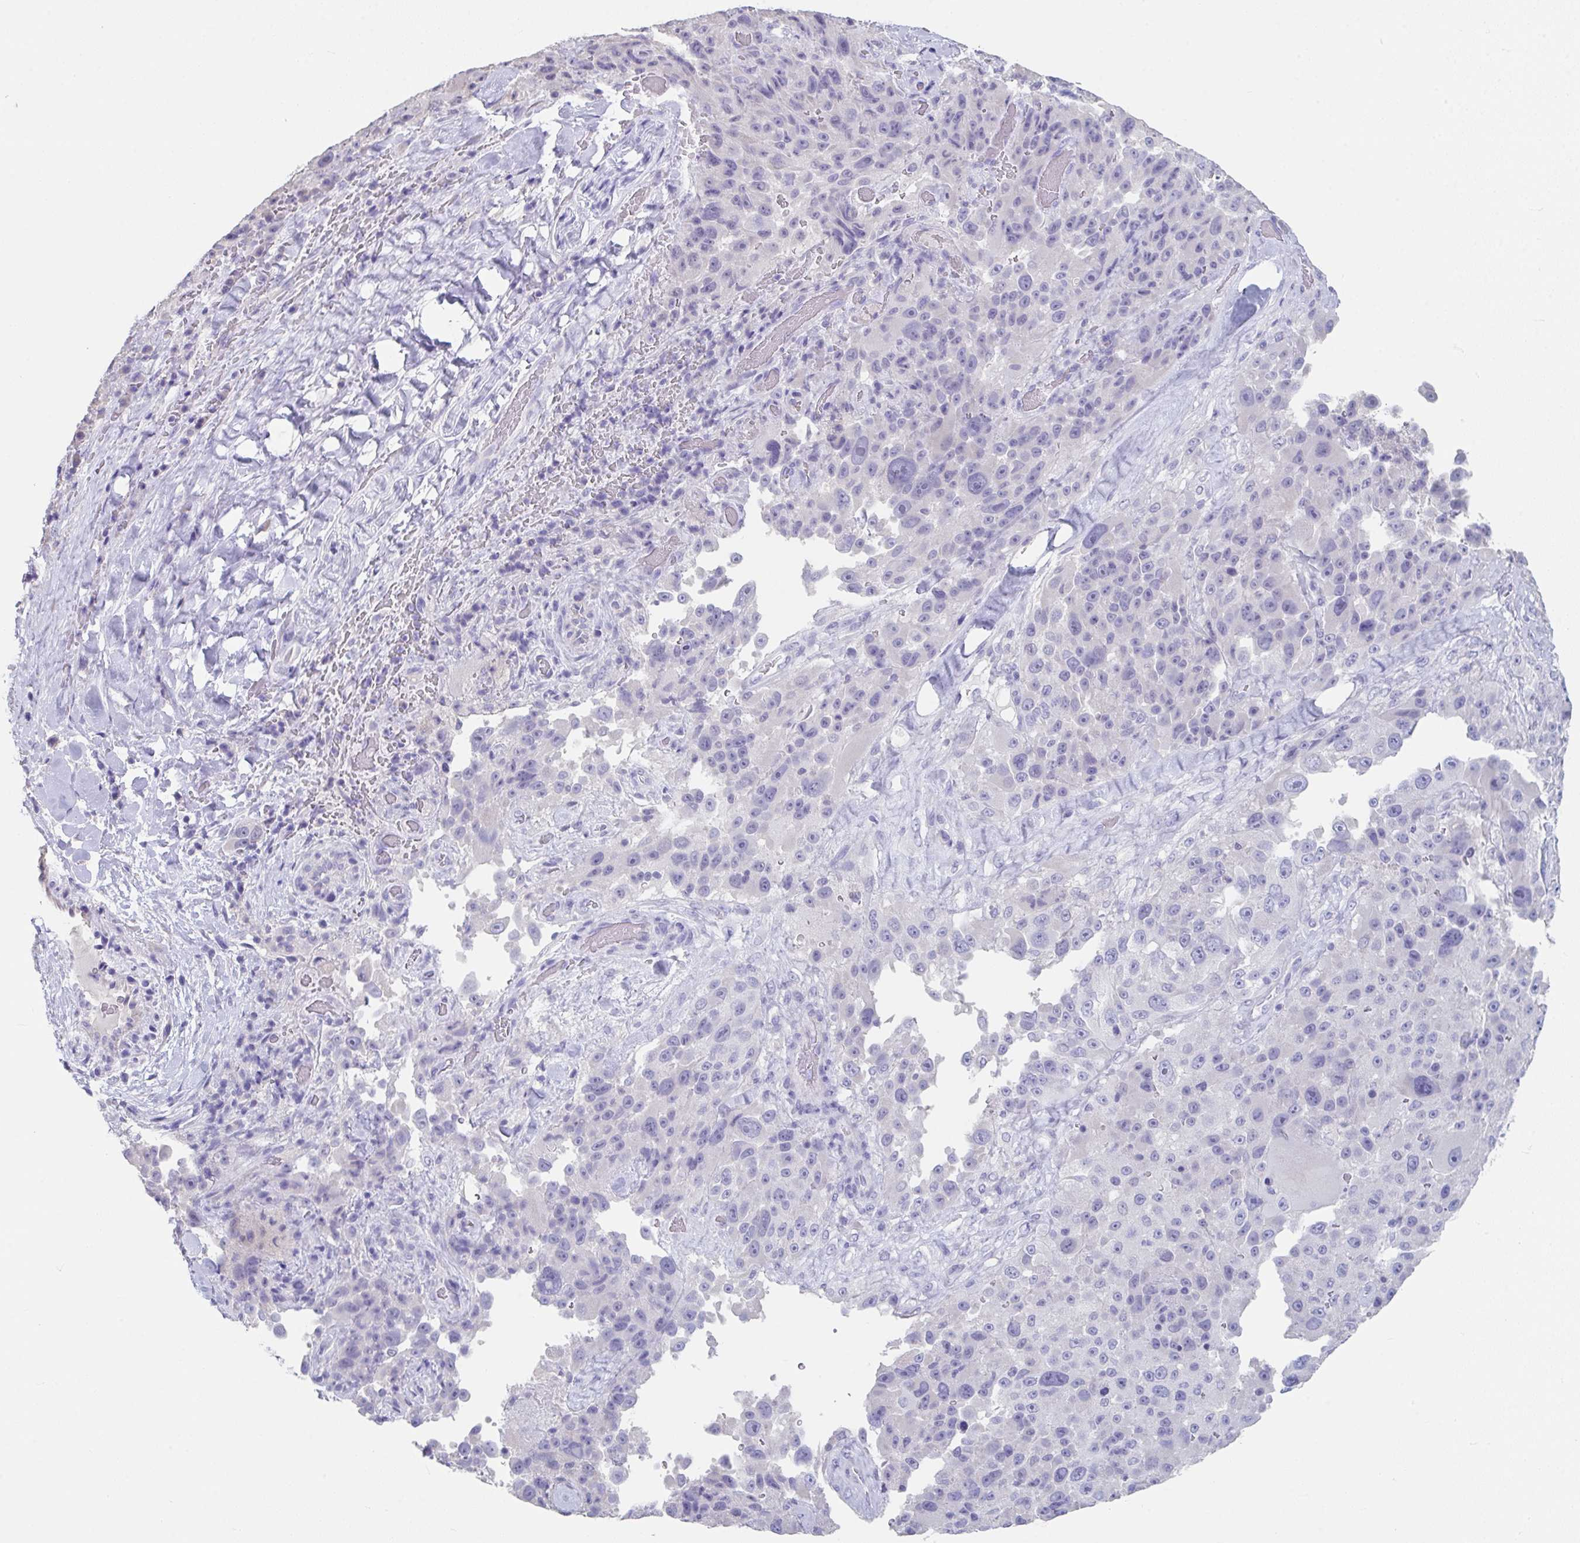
{"staining": {"intensity": "negative", "quantity": "none", "location": "none"}, "tissue": "melanoma", "cell_type": "Tumor cells", "image_type": "cancer", "snomed": [{"axis": "morphology", "description": "Malignant melanoma, Metastatic site"}, {"axis": "topography", "description": "Lymph node"}], "caption": "Tumor cells show no significant expression in malignant melanoma (metastatic site).", "gene": "SLC44A4", "patient": {"sex": "male", "age": 62}}